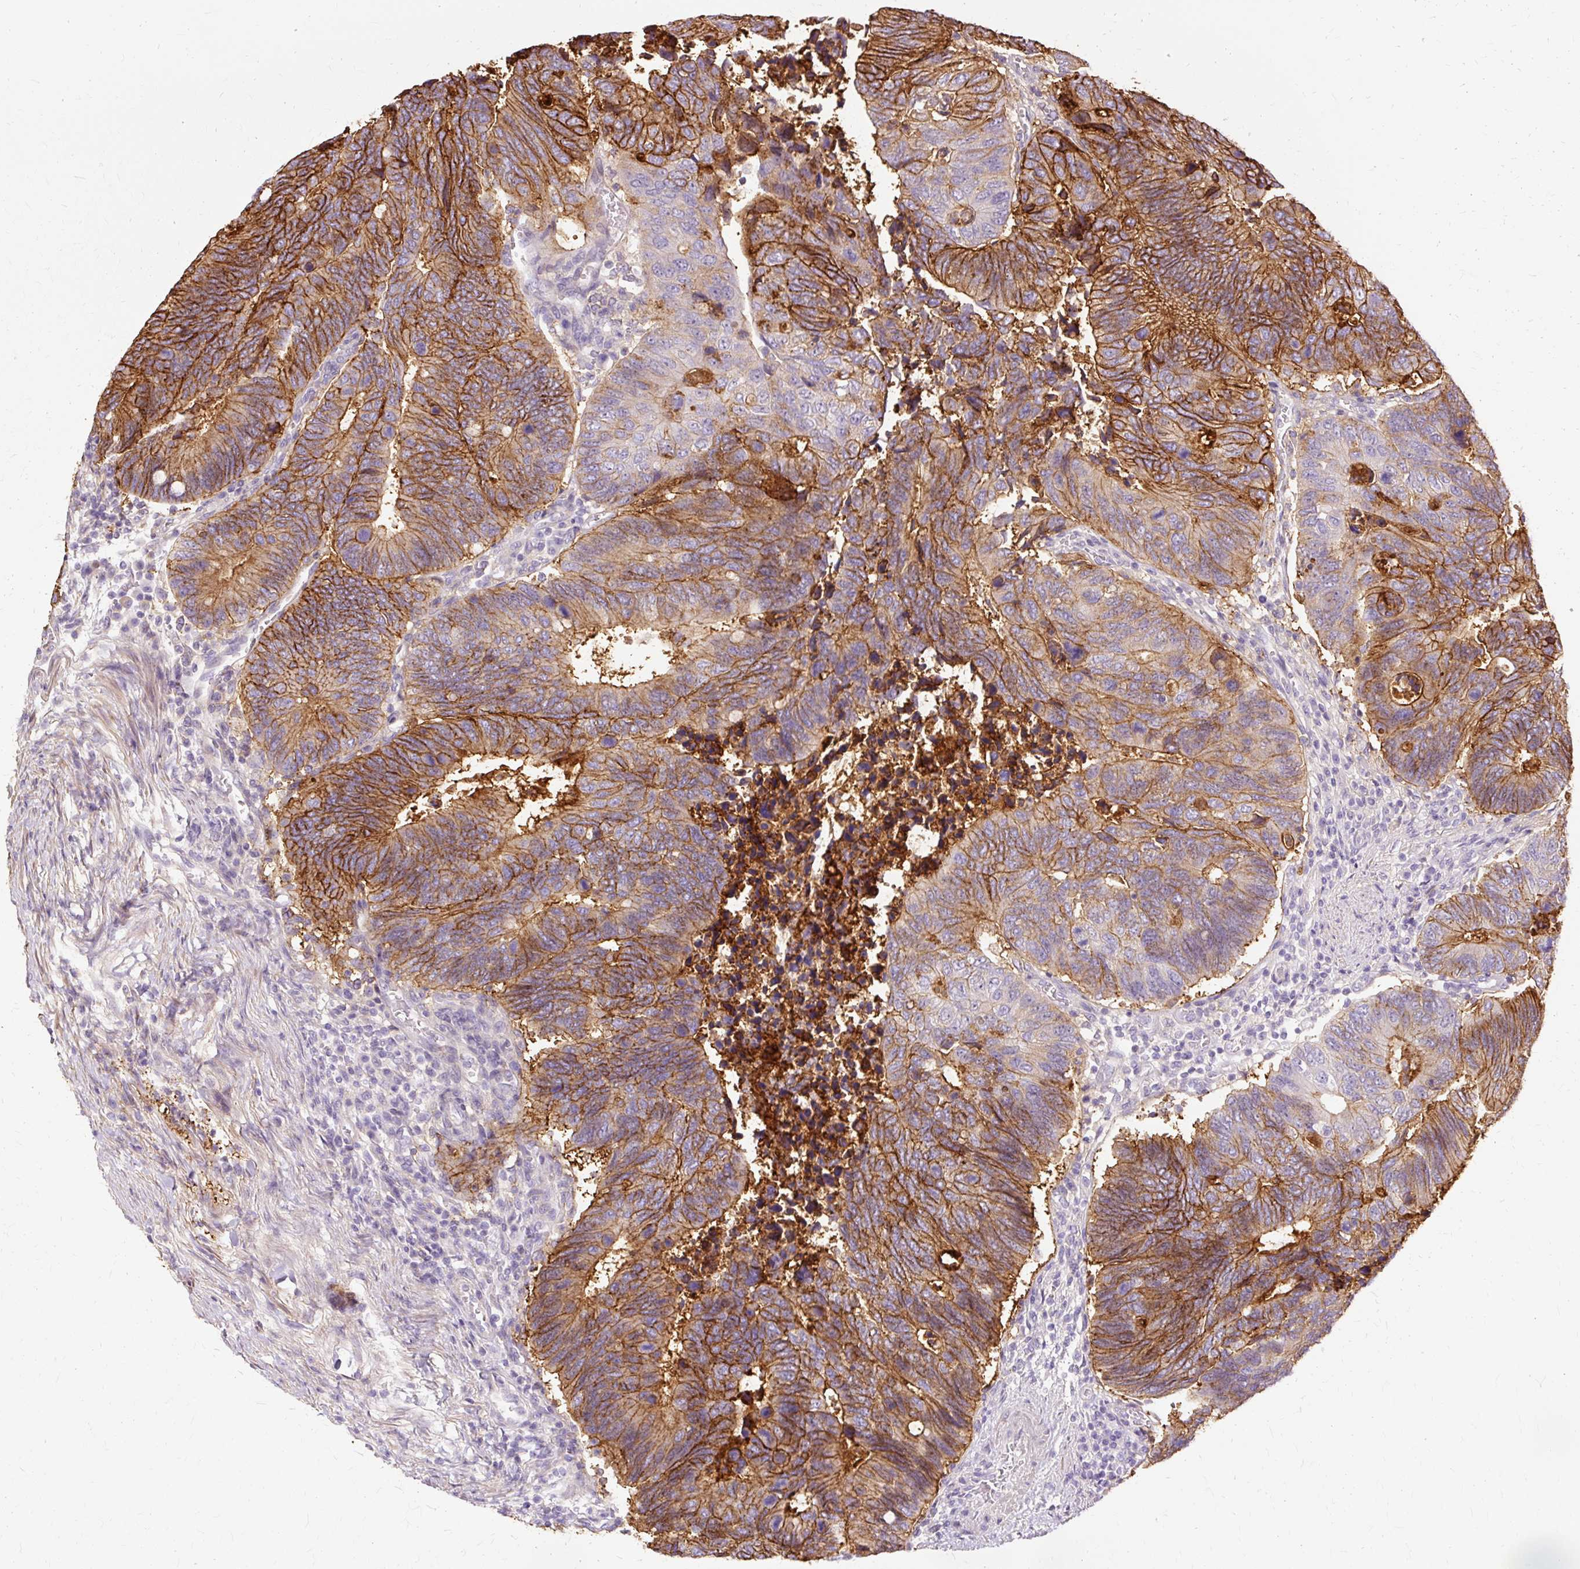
{"staining": {"intensity": "strong", "quantity": ">75%", "location": "cytoplasmic/membranous"}, "tissue": "colorectal cancer", "cell_type": "Tumor cells", "image_type": "cancer", "snomed": [{"axis": "morphology", "description": "Adenocarcinoma, NOS"}, {"axis": "topography", "description": "Colon"}], "caption": "Brown immunohistochemical staining in human adenocarcinoma (colorectal) shows strong cytoplasmic/membranous staining in about >75% of tumor cells.", "gene": "TSPAN8", "patient": {"sex": "male", "age": 87}}